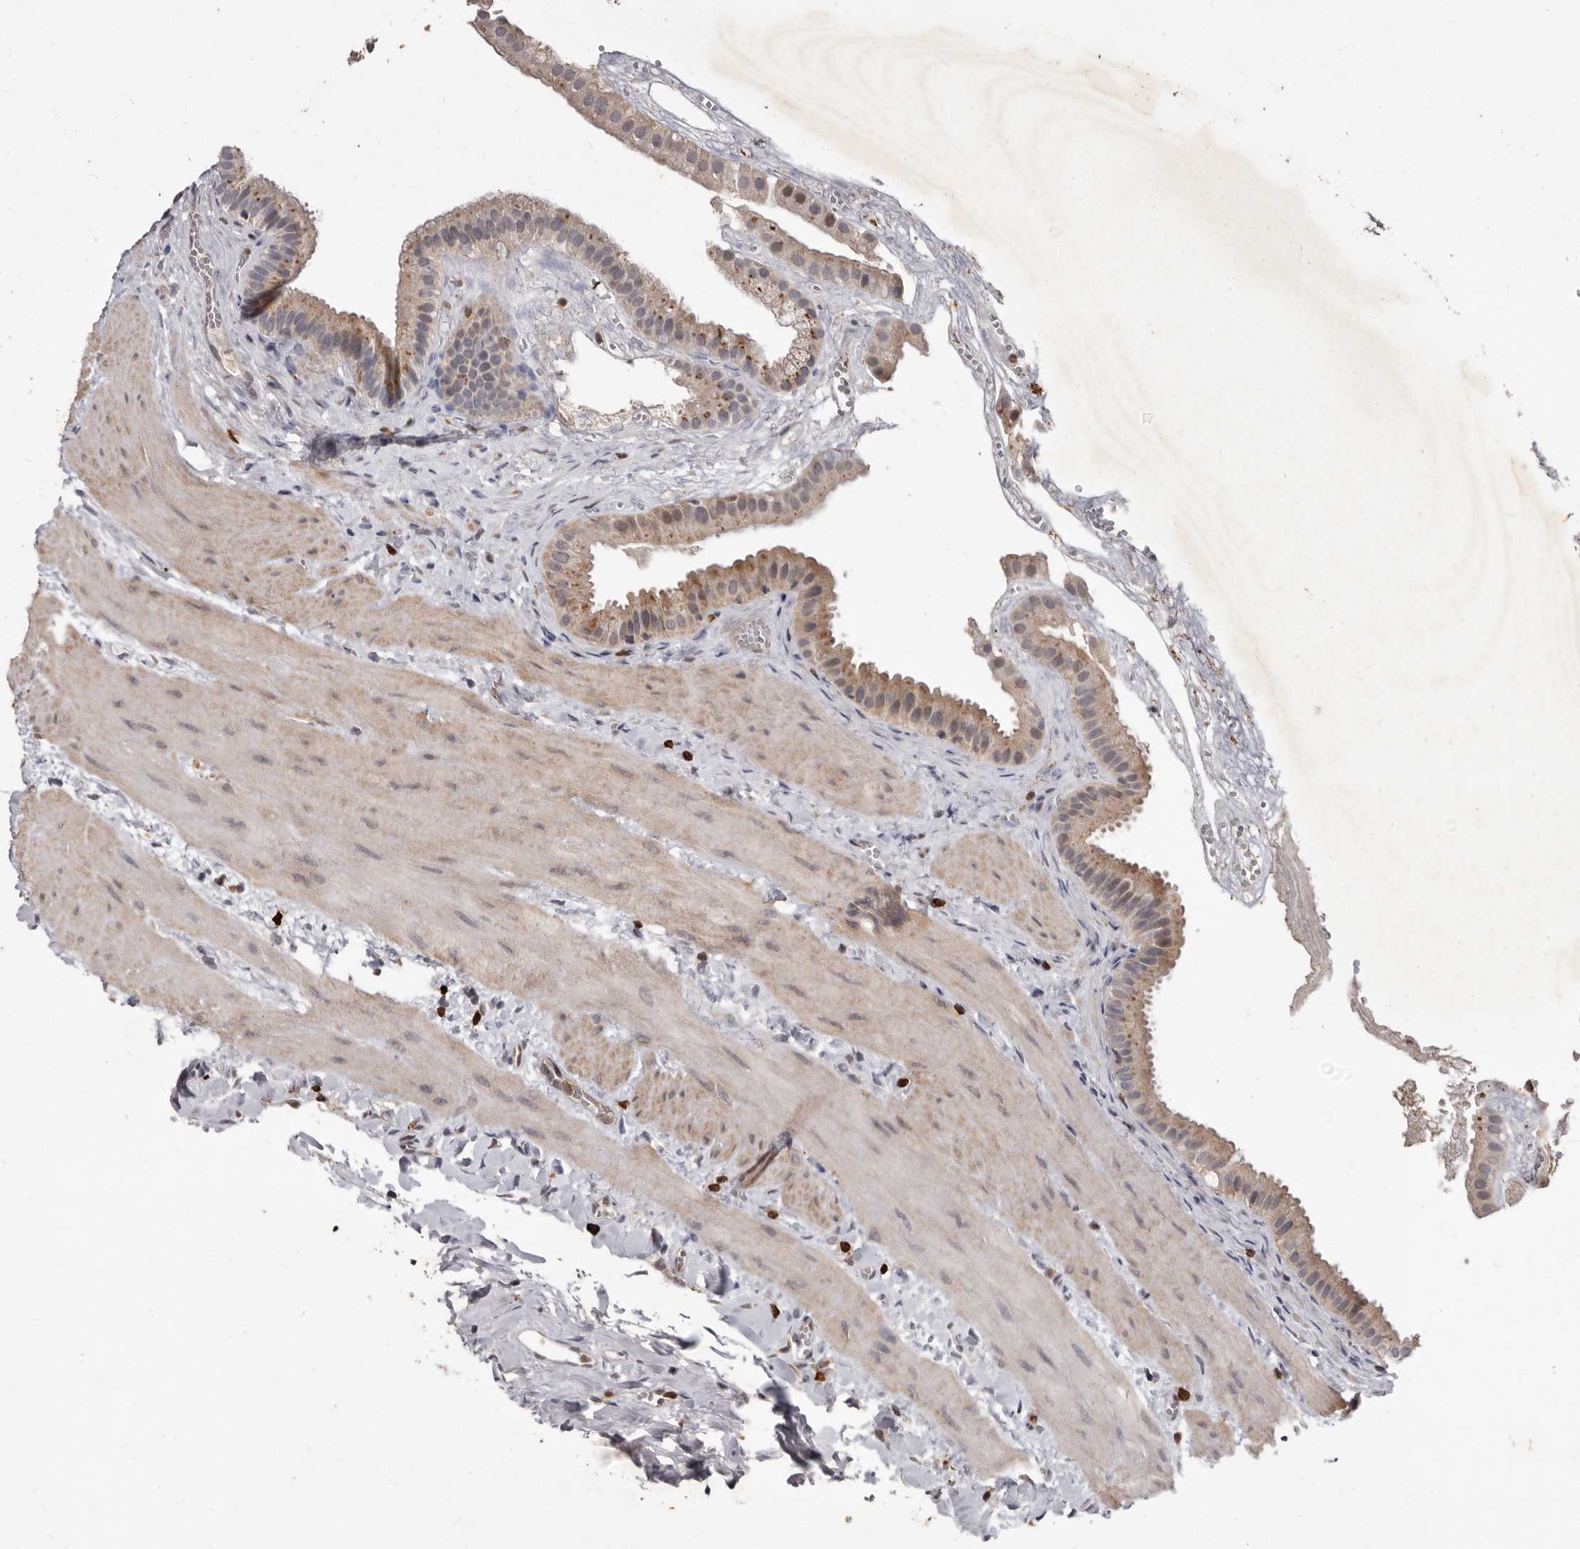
{"staining": {"intensity": "moderate", "quantity": "25%-75%", "location": "cytoplasmic/membranous"}, "tissue": "gallbladder", "cell_type": "Glandular cells", "image_type": "normal", "snomed": [{"axis": "morphology", "description": "Normal tissue, NOS"}, {"axis": "topography", "description": "Gallbladder"}], "caption": "The histopathology image displays a brown stain indicating the presence of a protein in the cytoplasmic/membranous of glandular cells in gallbladder. The staining is performed using DAB (3,3'-diaminobenzidine) brown chromogen to label protein expression. The nuclei are counter-stained blue using hematoxylin.", "gene": "ACLY", "patient": {"sex": "male", "age": 55}}